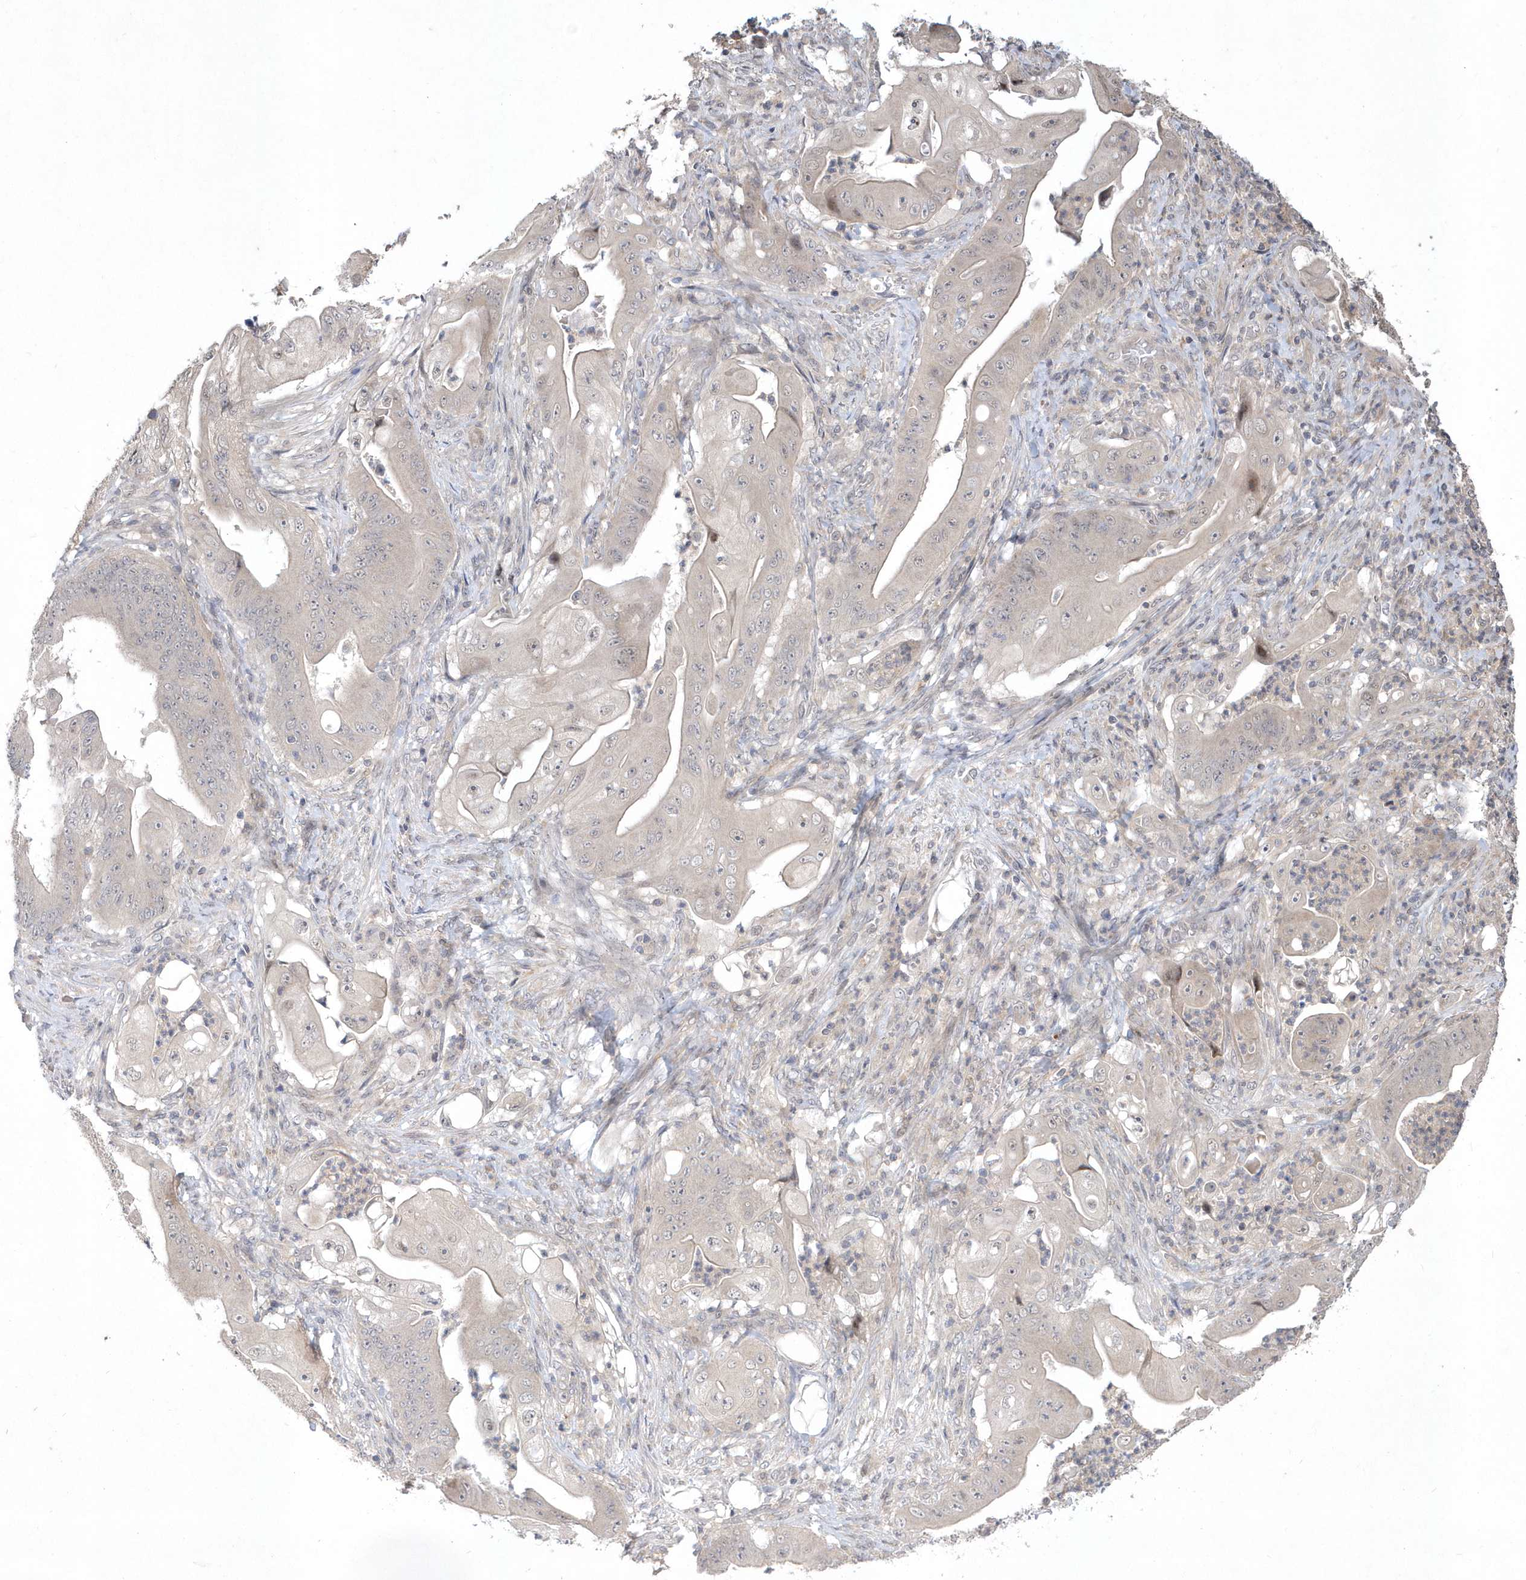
{"staining": {"intensity": "negative", "quantity": "none", "location": "none"}, "tissue": "stomach cancer", "cell_type": "Tumor cells", "image_type": "cancer", "snomed": [{"axis": "morphology", "description": "Adenocarcinoma, NOS"}, {"axis": "topography", "description": "Stomach"}], "caption": "Stomach adenocarcinoma was stained to show a protein in brown. There is no significant positivity in tumor cells. The staining was performed using DAB to visualize the protein expression in brown, while the nuclei were stained in blue with hematoxylin (Magnification: 20x).", "gene": "TSPEAR", "patient": {"sex": "female", "age": 73}}